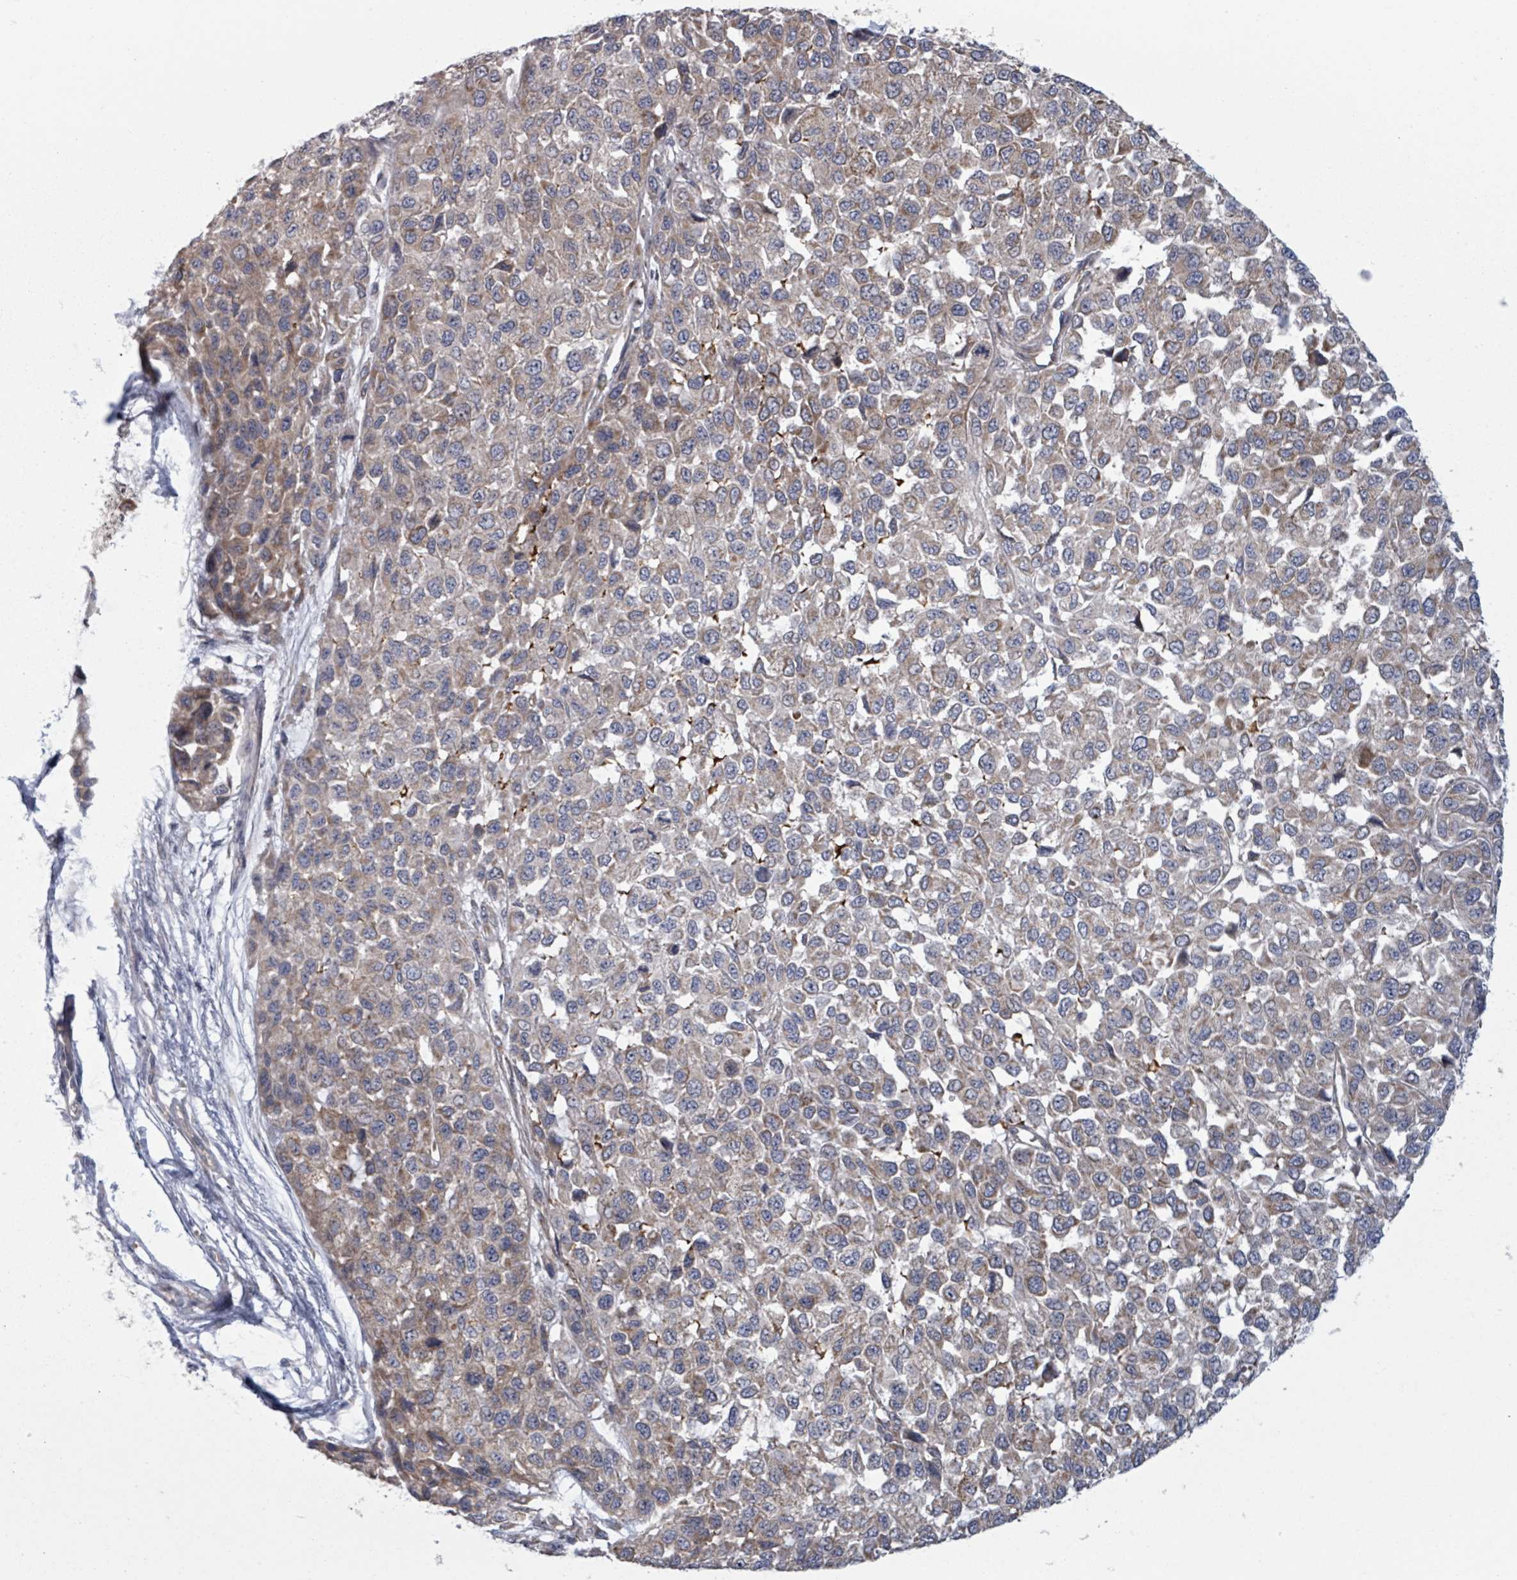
{"staining": {"intensity": "moderate", "quantity": "25%-75%", "location": "cytoplasmic/membranous"}, "tissue": "melanoma", "cell_type": "Tumor cells", "image_type": "cancer", "snomed": [{"axis": "morphology", "description": "Malignant melanoma, NOS"}, {"axis": "topography", "description": "Skin"}], "caption": "Protein expression analysis of human melanoma reveals moderate cytoplasmic/membranous expression in about 25%-75% of tumor cells.", "gene": "FKBP1A", "patient": {"sex": "male", "age": 62}}